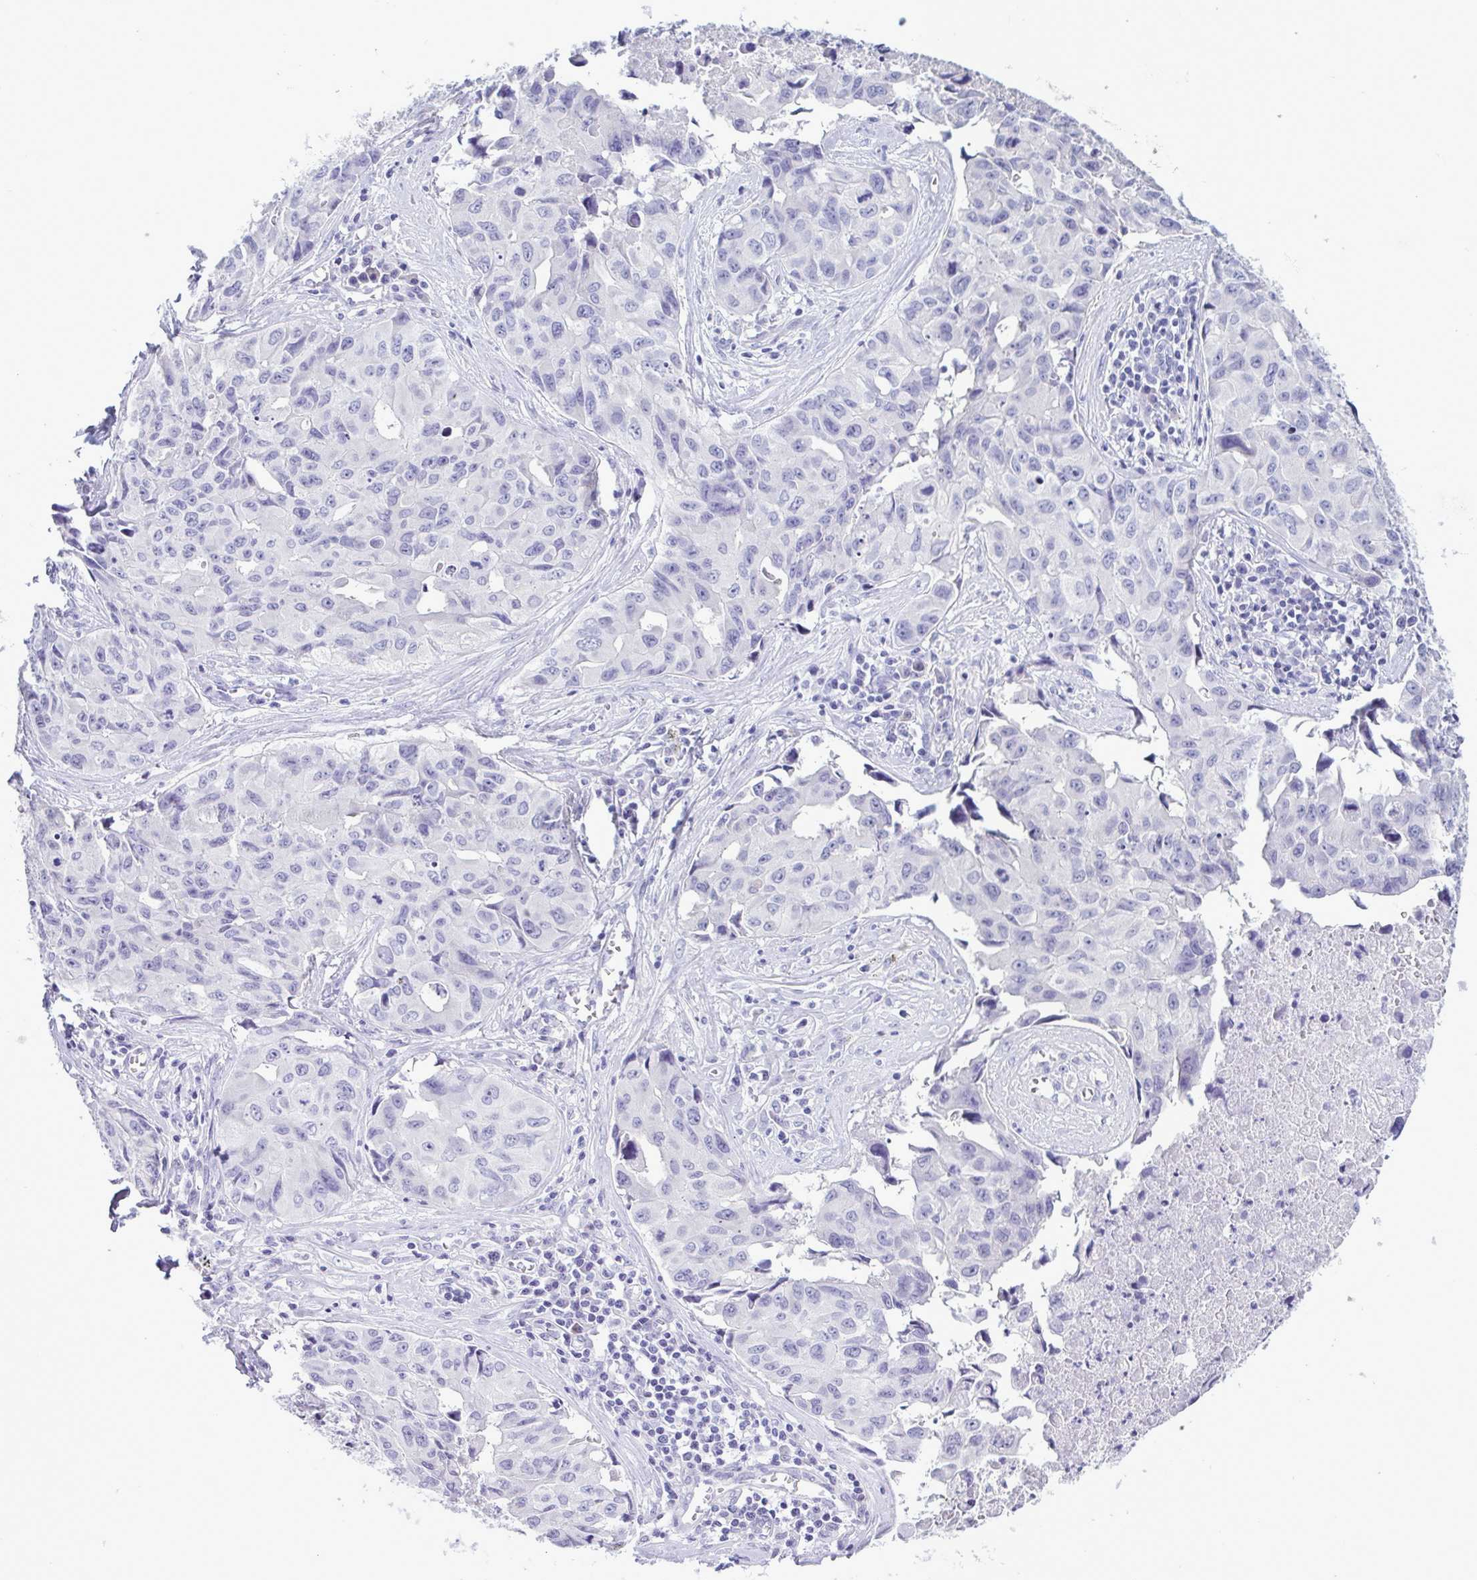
{"staining": {"intensity": "negative", "quantity": "none", "location": "none"}, "tissue": "lung cancer", "cell_type": "Tumor cells", "image_type": "cancer", "snomed": [{"axis": "morphology", "description": "Adenocarcinoma, NOS"}, {"axis": "topography", "description": "Lymph node"}, {"axis": "topography", "description": "Lung"}], "caption": "A photomicrograph of lung cancer stained for a protein displays no brown staining in tumor cells.", "gene": "INAFM1", "patient": {"sex": "male", "age": 64}}